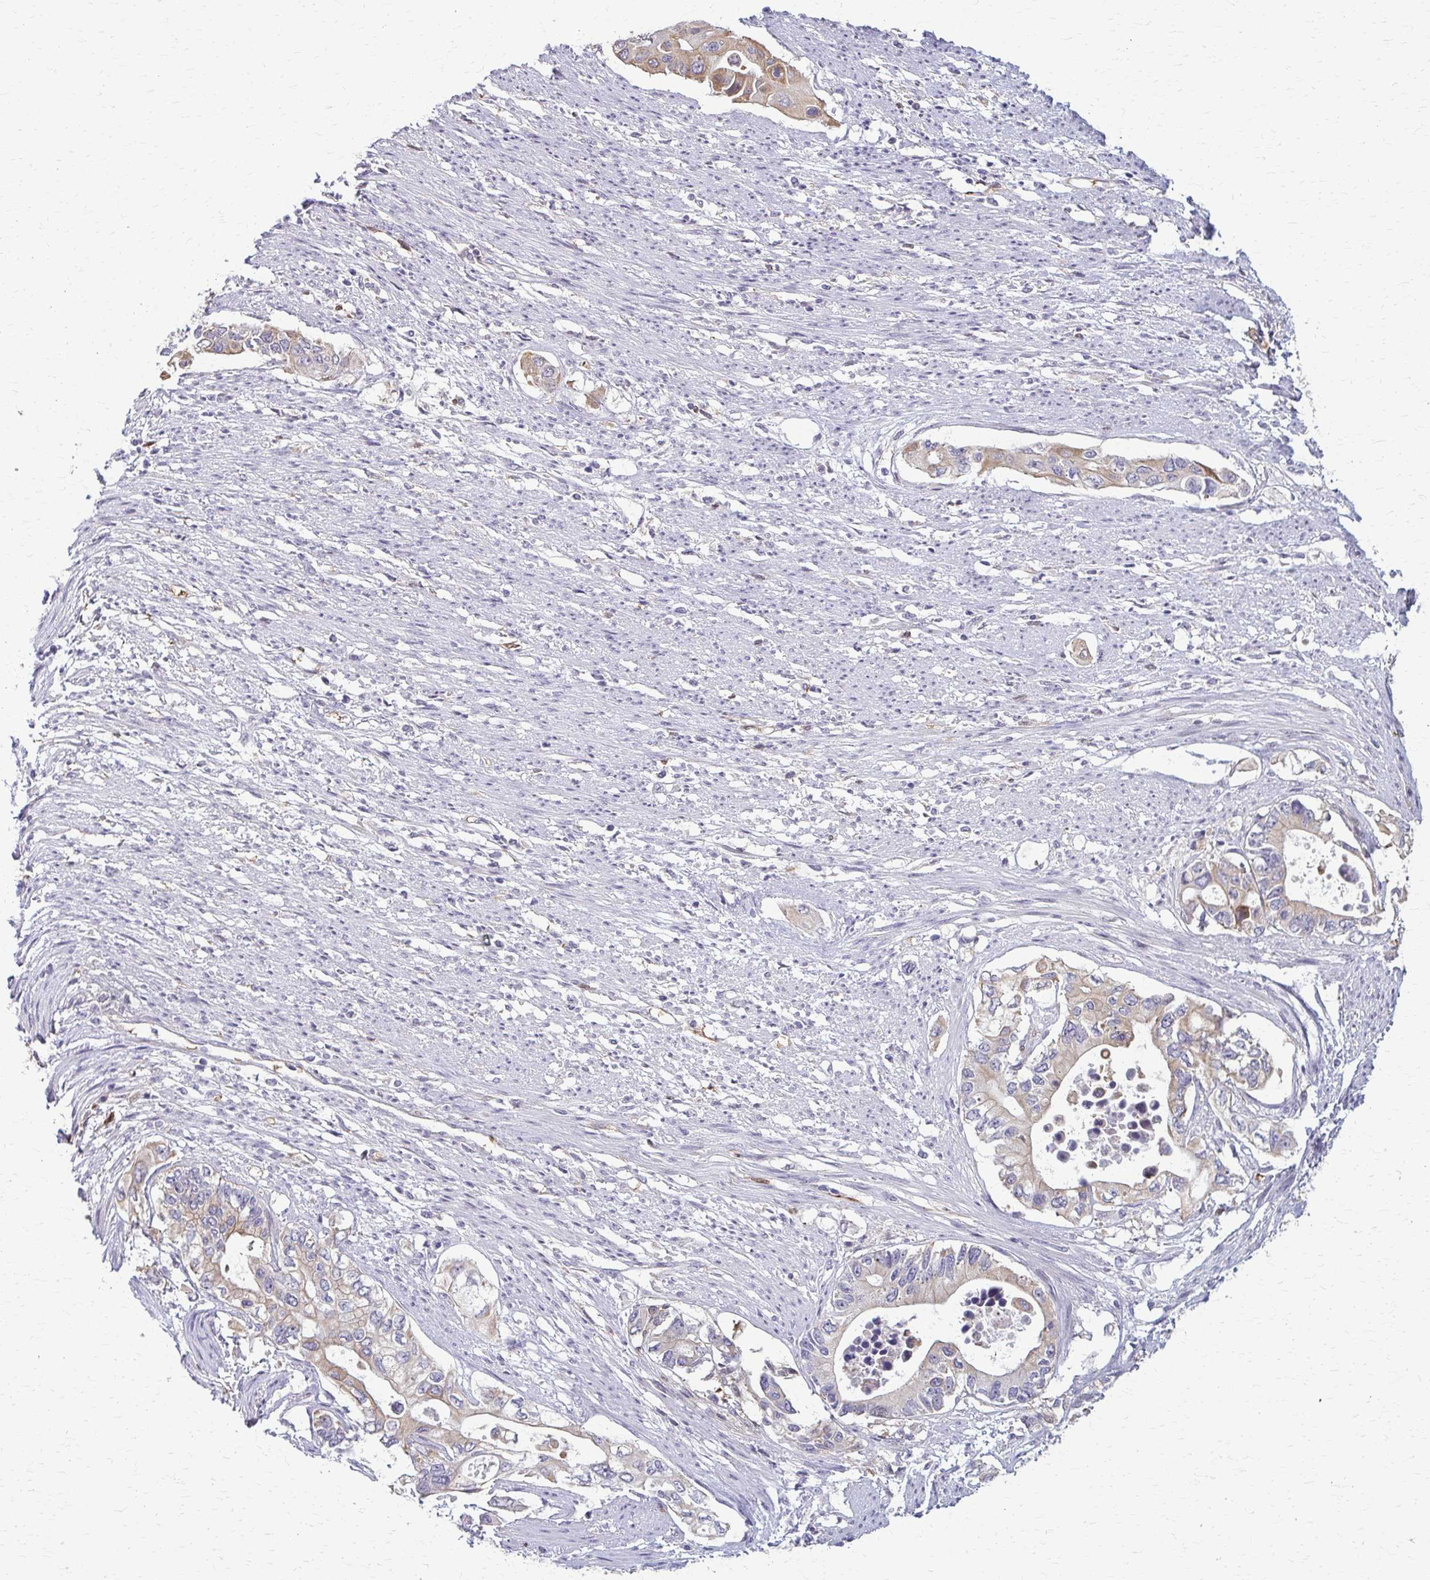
{"staining": {"intensity": "weak", "quantity": "<25%", "location": "cytoplasmic/membranous"}, "tissue": "pancreatic cancer", "cell_type": "Tumor cells", "image_type": "cancer", "snomed": [{"axis": "morphology", "description": "Adenocarcinoma, NOS"}, {"axis": "topography", "description": "Pancreas"}], "caption": "High power microscopy histopathology image of an IHC histopathology image of pancreatic cancer (adenocarcinoma), revealing no significant staining in tumor cells.", "gene": "ZNF34", "patient": {"sex": "female", "age": 63}}